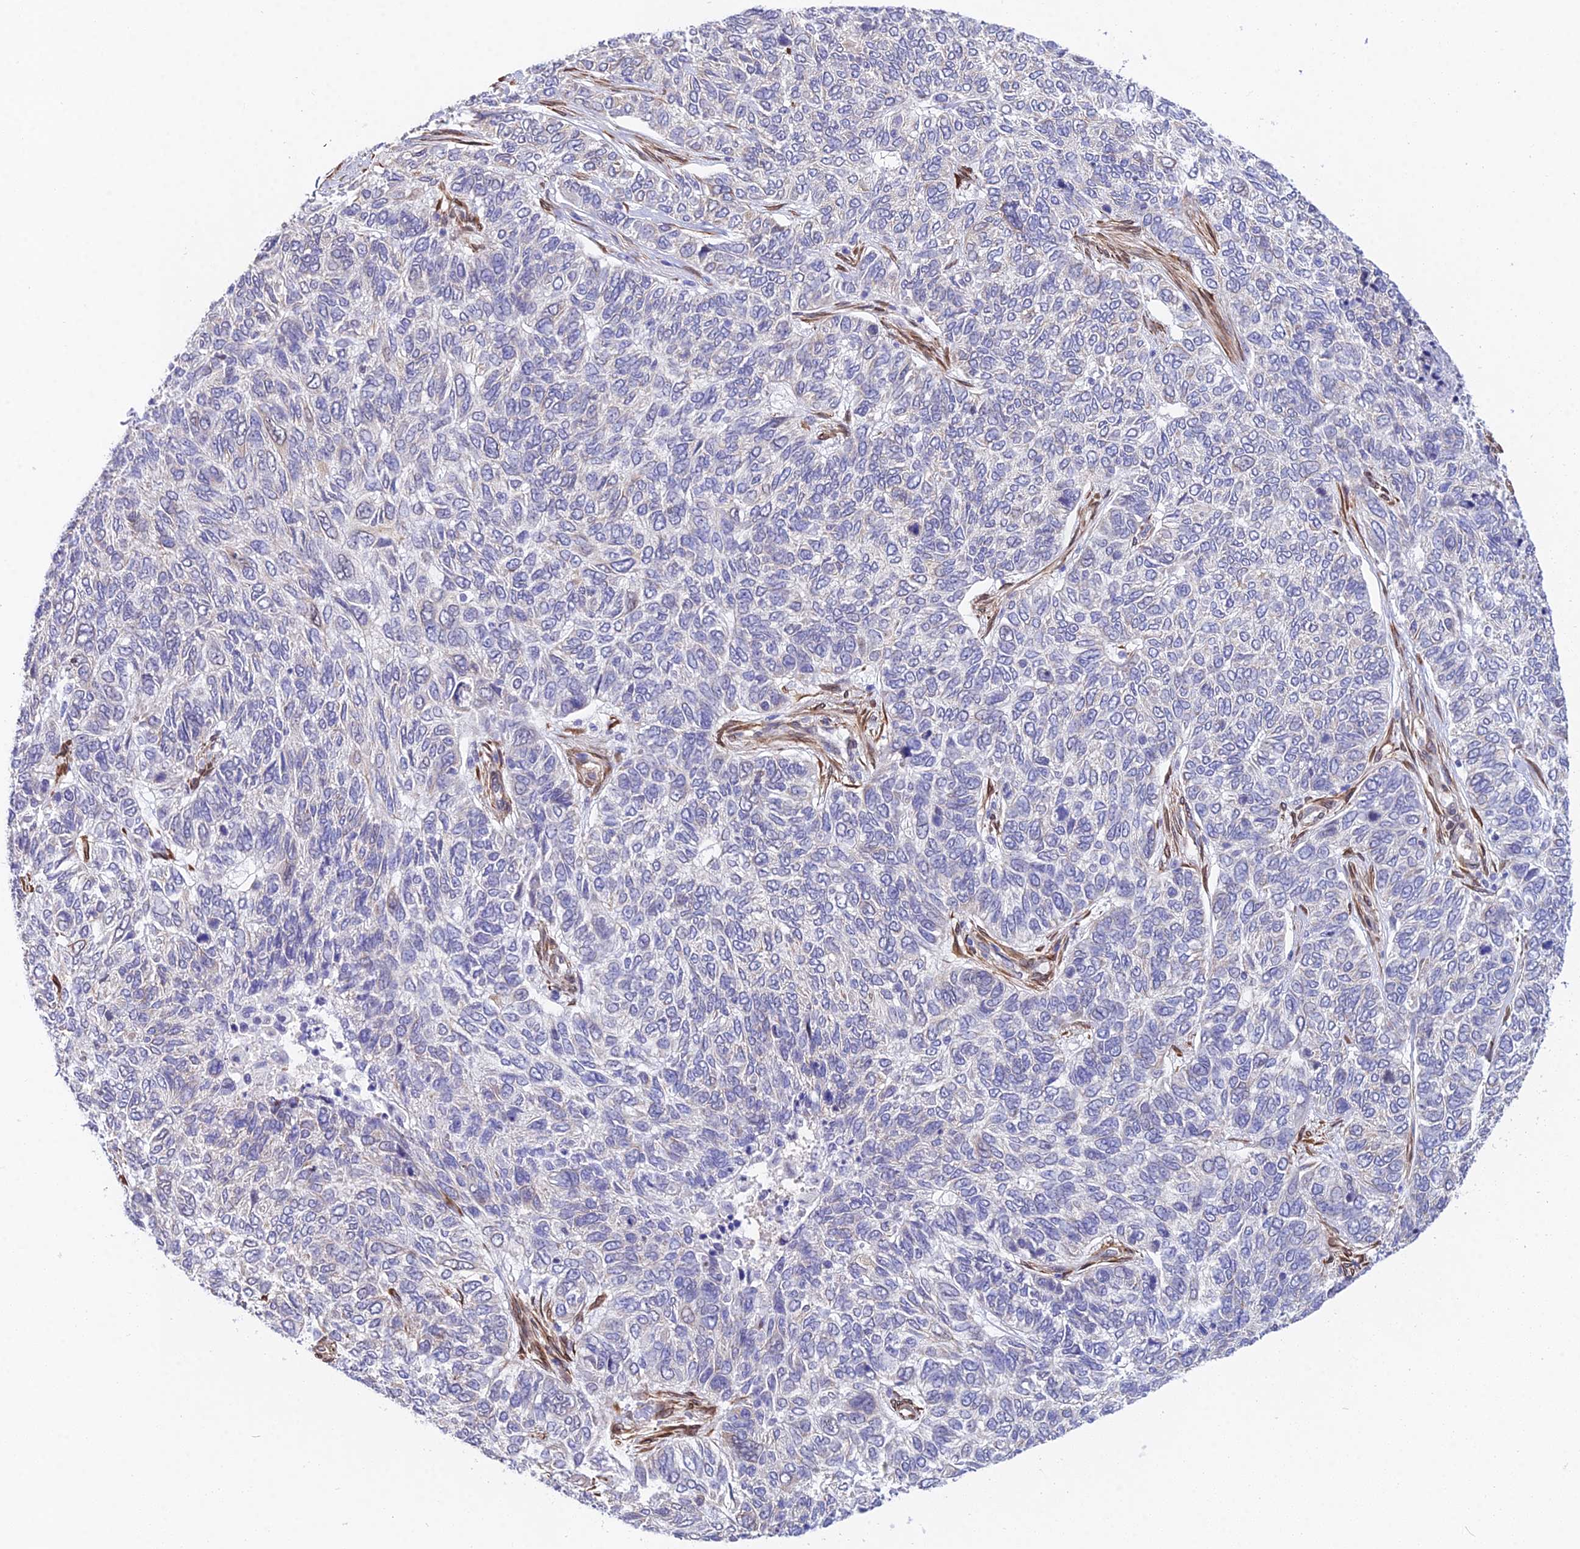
{"staining": {"intensity": "negative", "quantity": "none", "location": "none"}, "tissue": "skin cancer", "cell_type": "Tumor cells", "image_type": "cancer", "snomed": [{"axis": "morphology", "description": "Basal cell carcinoma"}, {"axis": "topography", "description": "Skin"}], "caption": "Human basal cell carcinoma (skin) stained for a protein using IHC demonstrates no staining in tumor cells.", "gene": "MXRA7", "patient": {"sex": "female", "age": 65}}